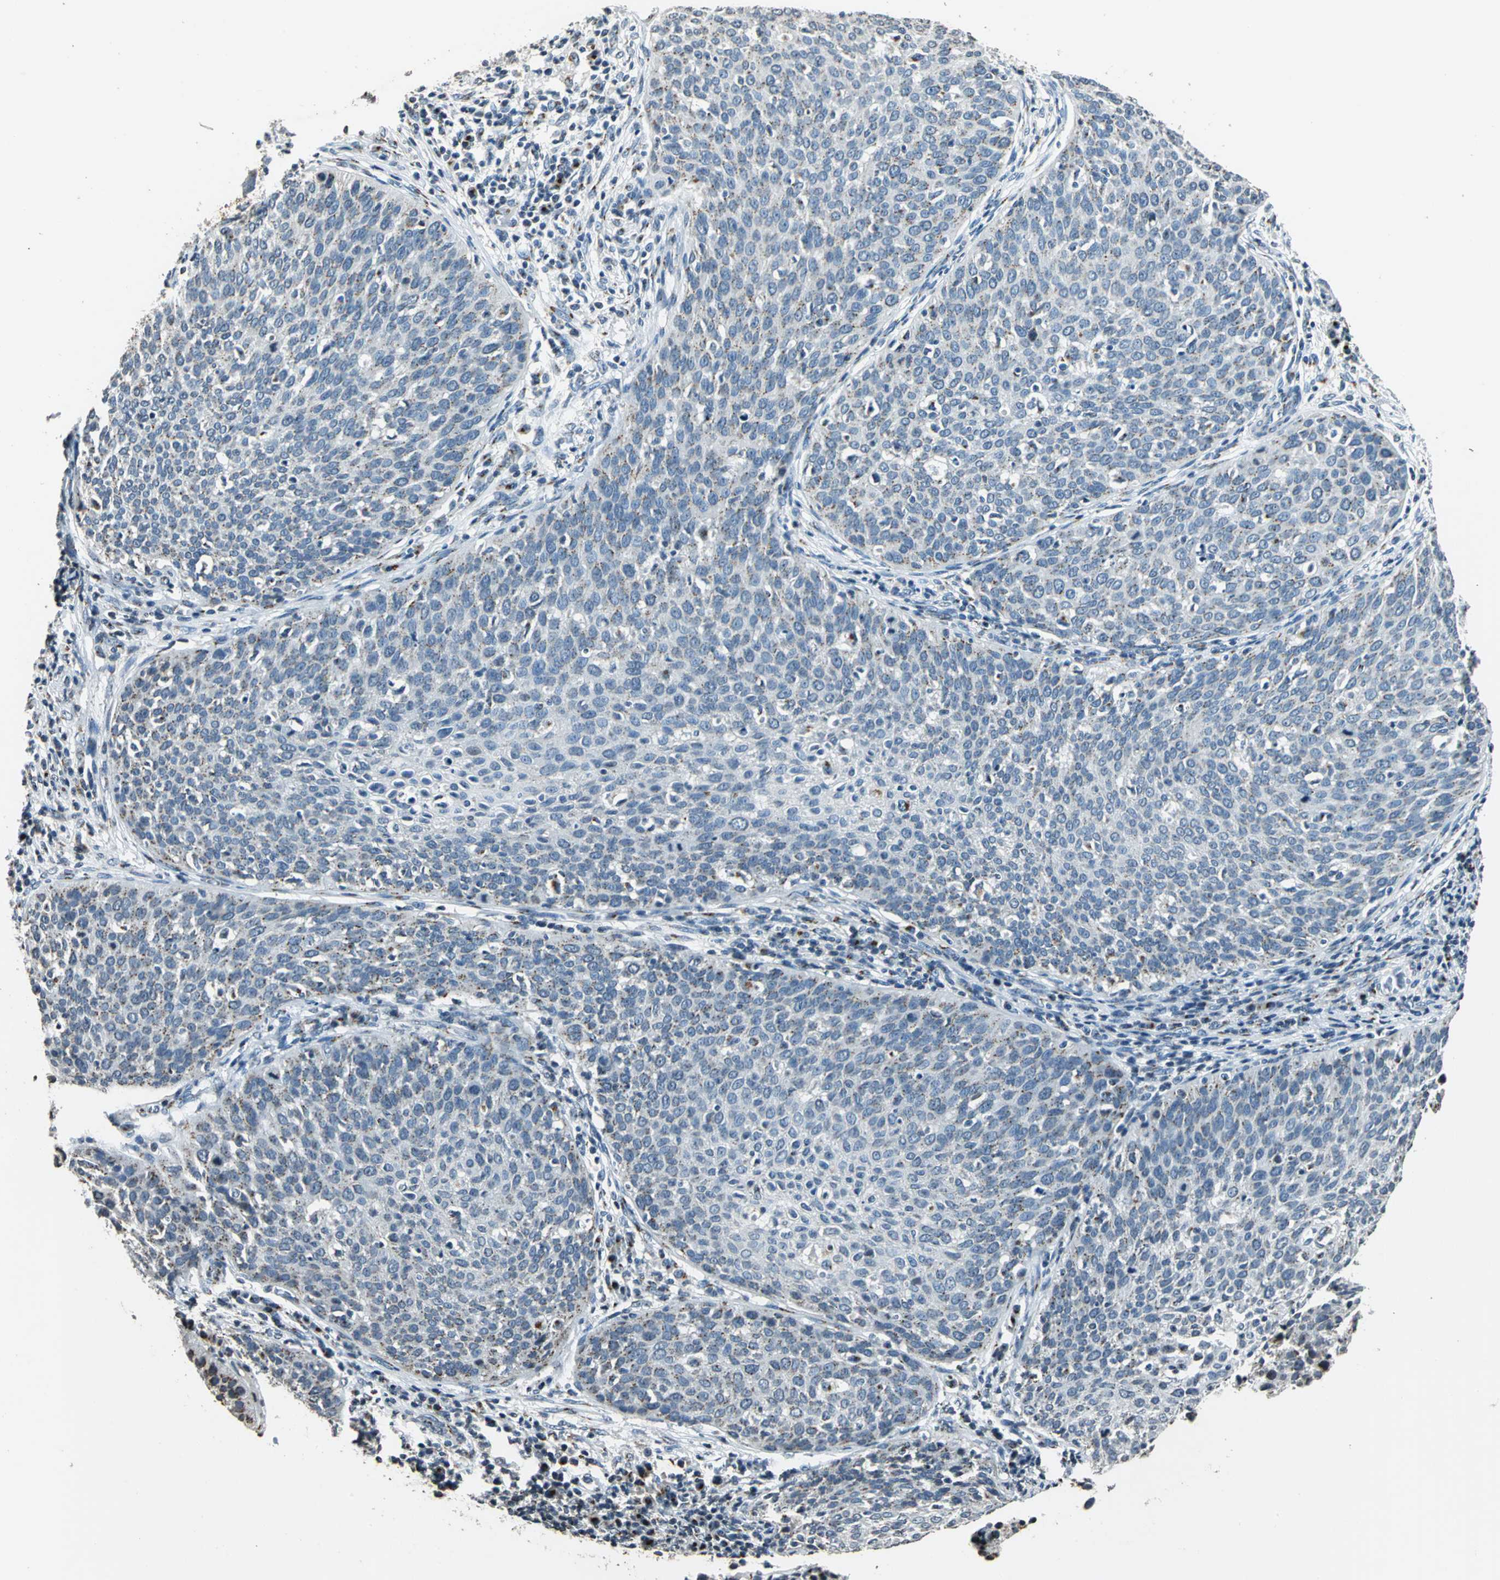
{"staining": {"intensity": "weak", "quantity": "<25%", "location": "cytoplasmic/membranous"}, "tissue": "cervical cancer", "cell_type": "Tumor cells", "image_type": "cancer", "snomed": [{"axis": "morphology", "description": "Squamous cell carcinoma, NOS"}, {"axis": "topography", "description": "Cervix"}], "caption": "Tumor cells show no significant protein staining in cervical cancer (squamous cell carcinoma).", "gene": "TMEM115", "patient": {"sex": "female", "age": 38}}